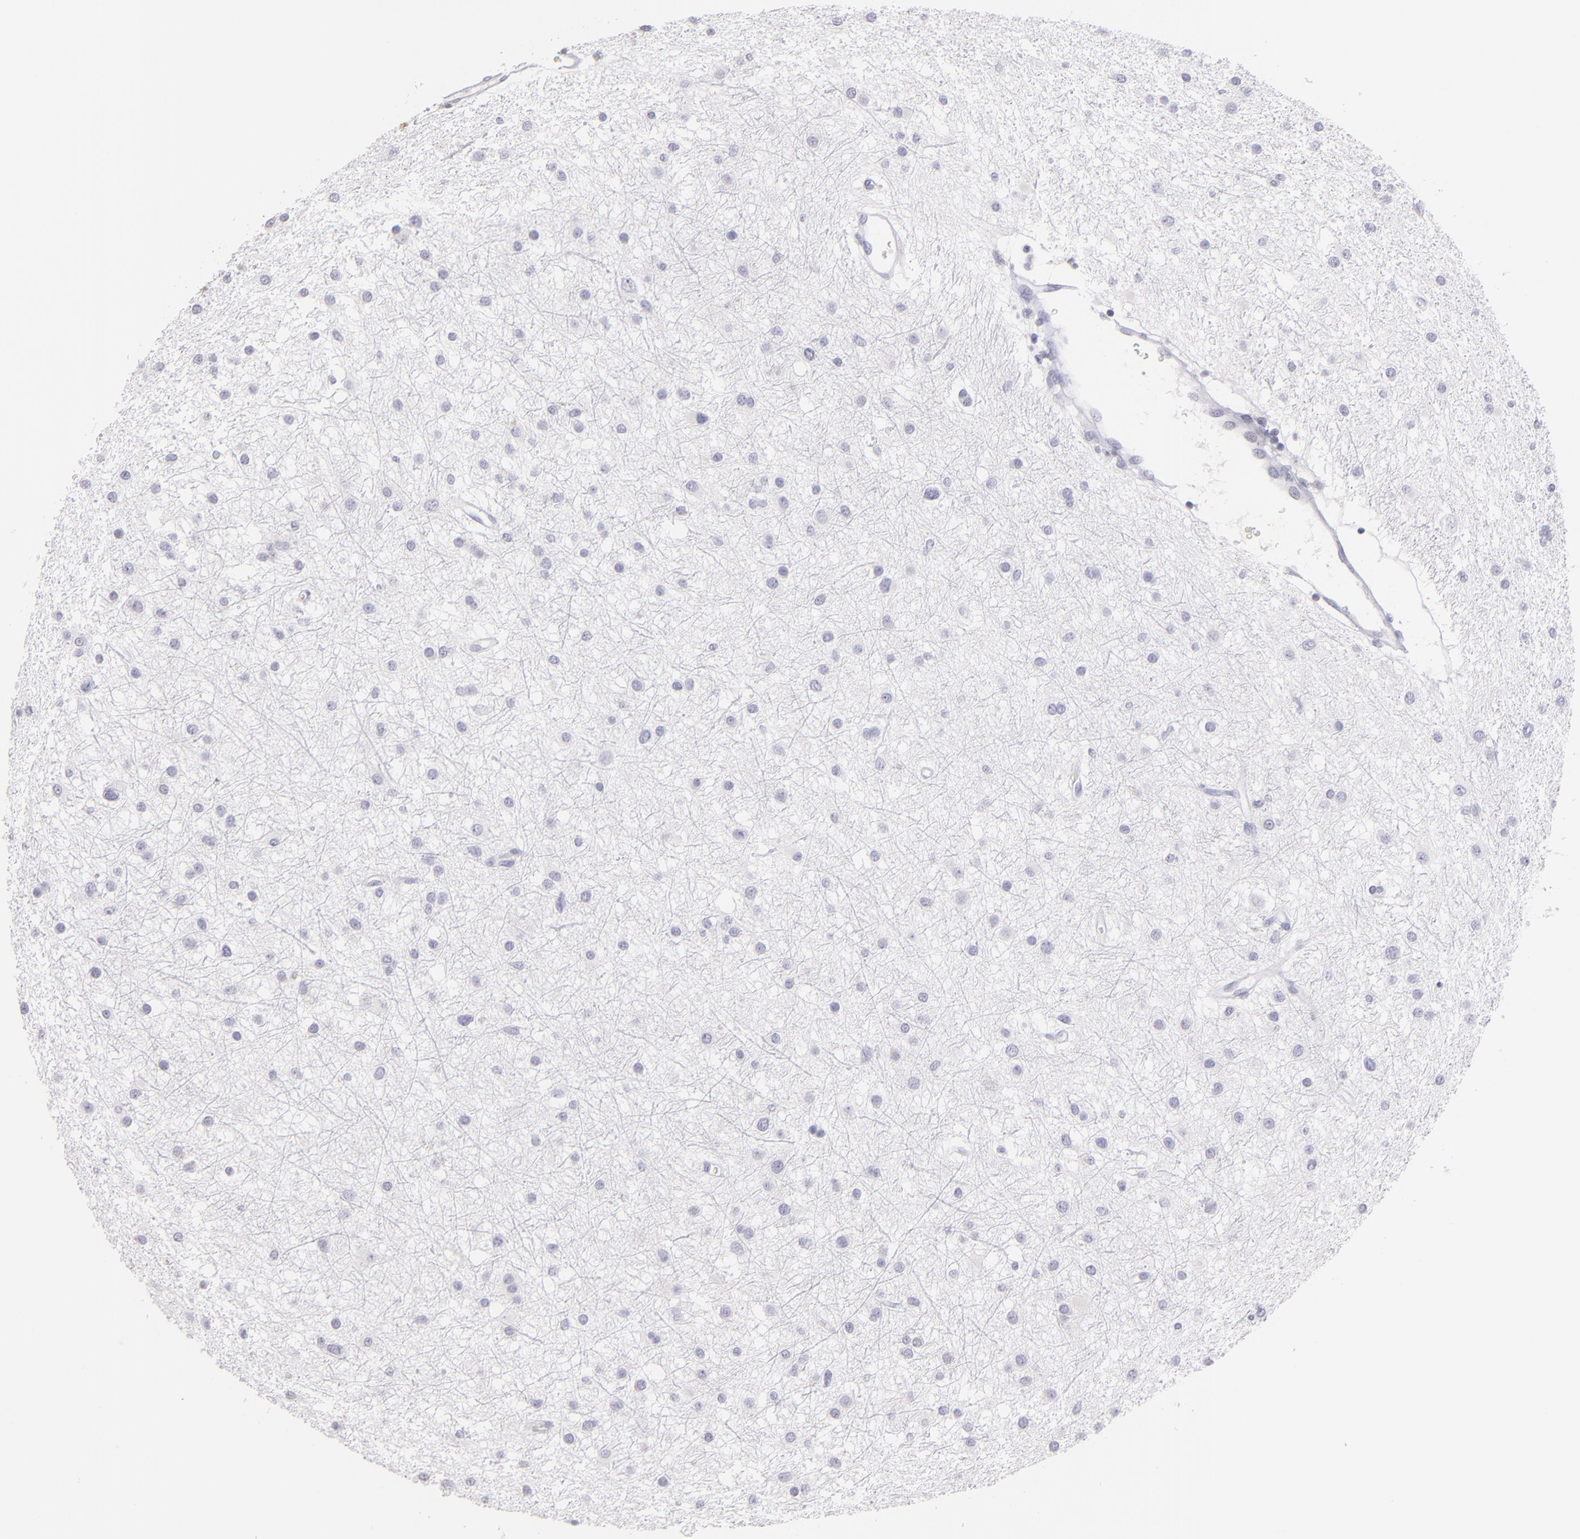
{"staining": {"intensity": "negative", "quantity": "none", "location": "none"}, "tissue": "glioma", "cell_type": "Tumor cells", "image_type": "cancer", "snomed": [{"axis": "morphology", "description": "Glioma, malignant, Low grade"}, {"axis": "topography", "description": "Brain"}], "caption": "Immunohistochemistry photomicrograph of neoplastic tissue: malignant low-grade glioma stained with DAB shows no significant protein positivity in tumor cells. (Brightfield microscopy of DAB immunohistochemistry at high magnification).", "gene": "IL2RA", "patient": {"sex": "female", "age": 36}}